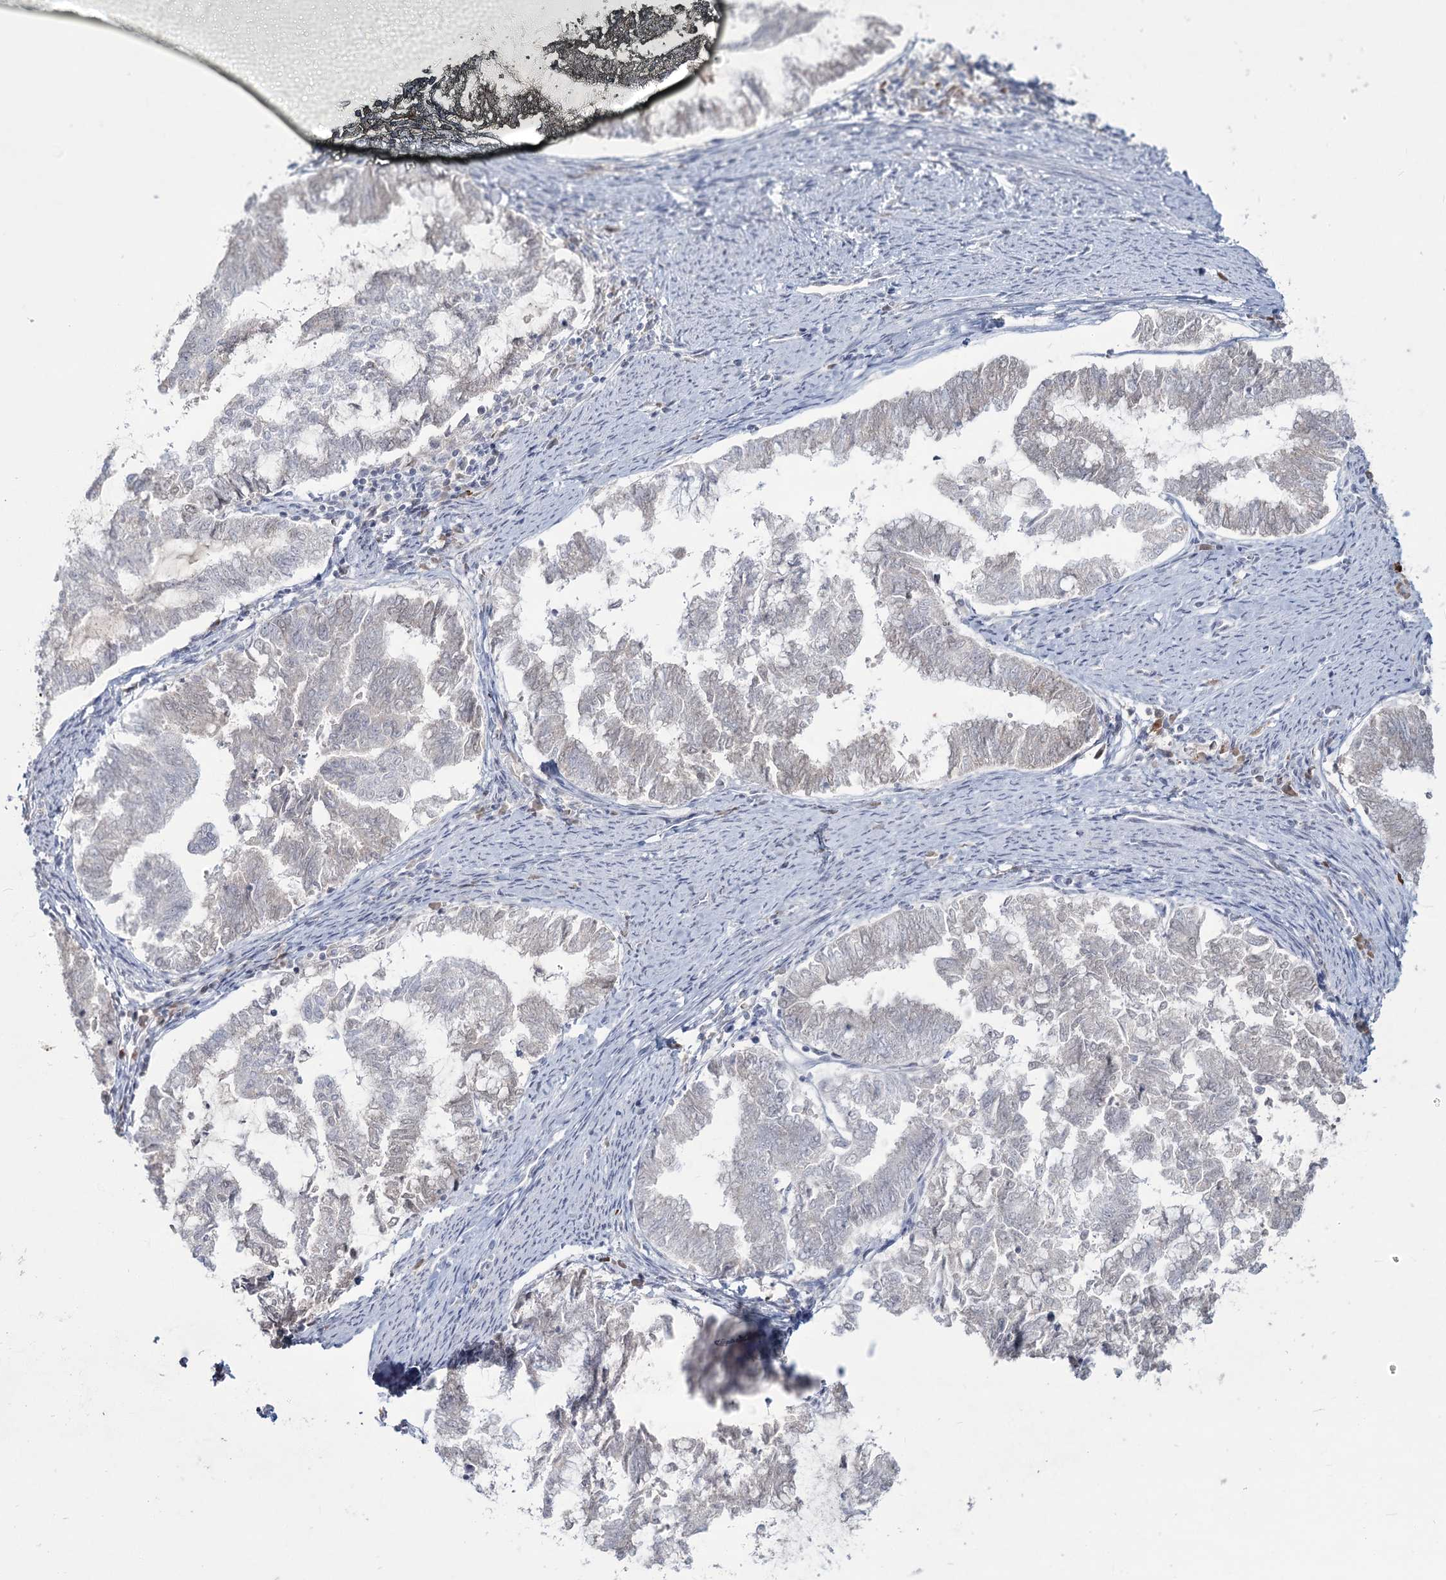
{"staining": {"intensity": "negative", "quantity": "none", "location": "none"}, "tissue": "endometrial cancer", "cell_type": "Tumor cells", "image_type": "cancer", "snomed": [{"axis": "morphology", "description": "Adenocarcinoma, NOS"}, {"axis": "topography", "description": "Endometrium"}], "caption": "An immunohistochemistry photomicrograph of endometrial cancer (adenocarcinoma) is shown. There is no staining in tumor cells of endometrial cancer (adenocarcinoma).", "gene": "LY6G5C", "patient": {"sex": "female", "age": 79}}